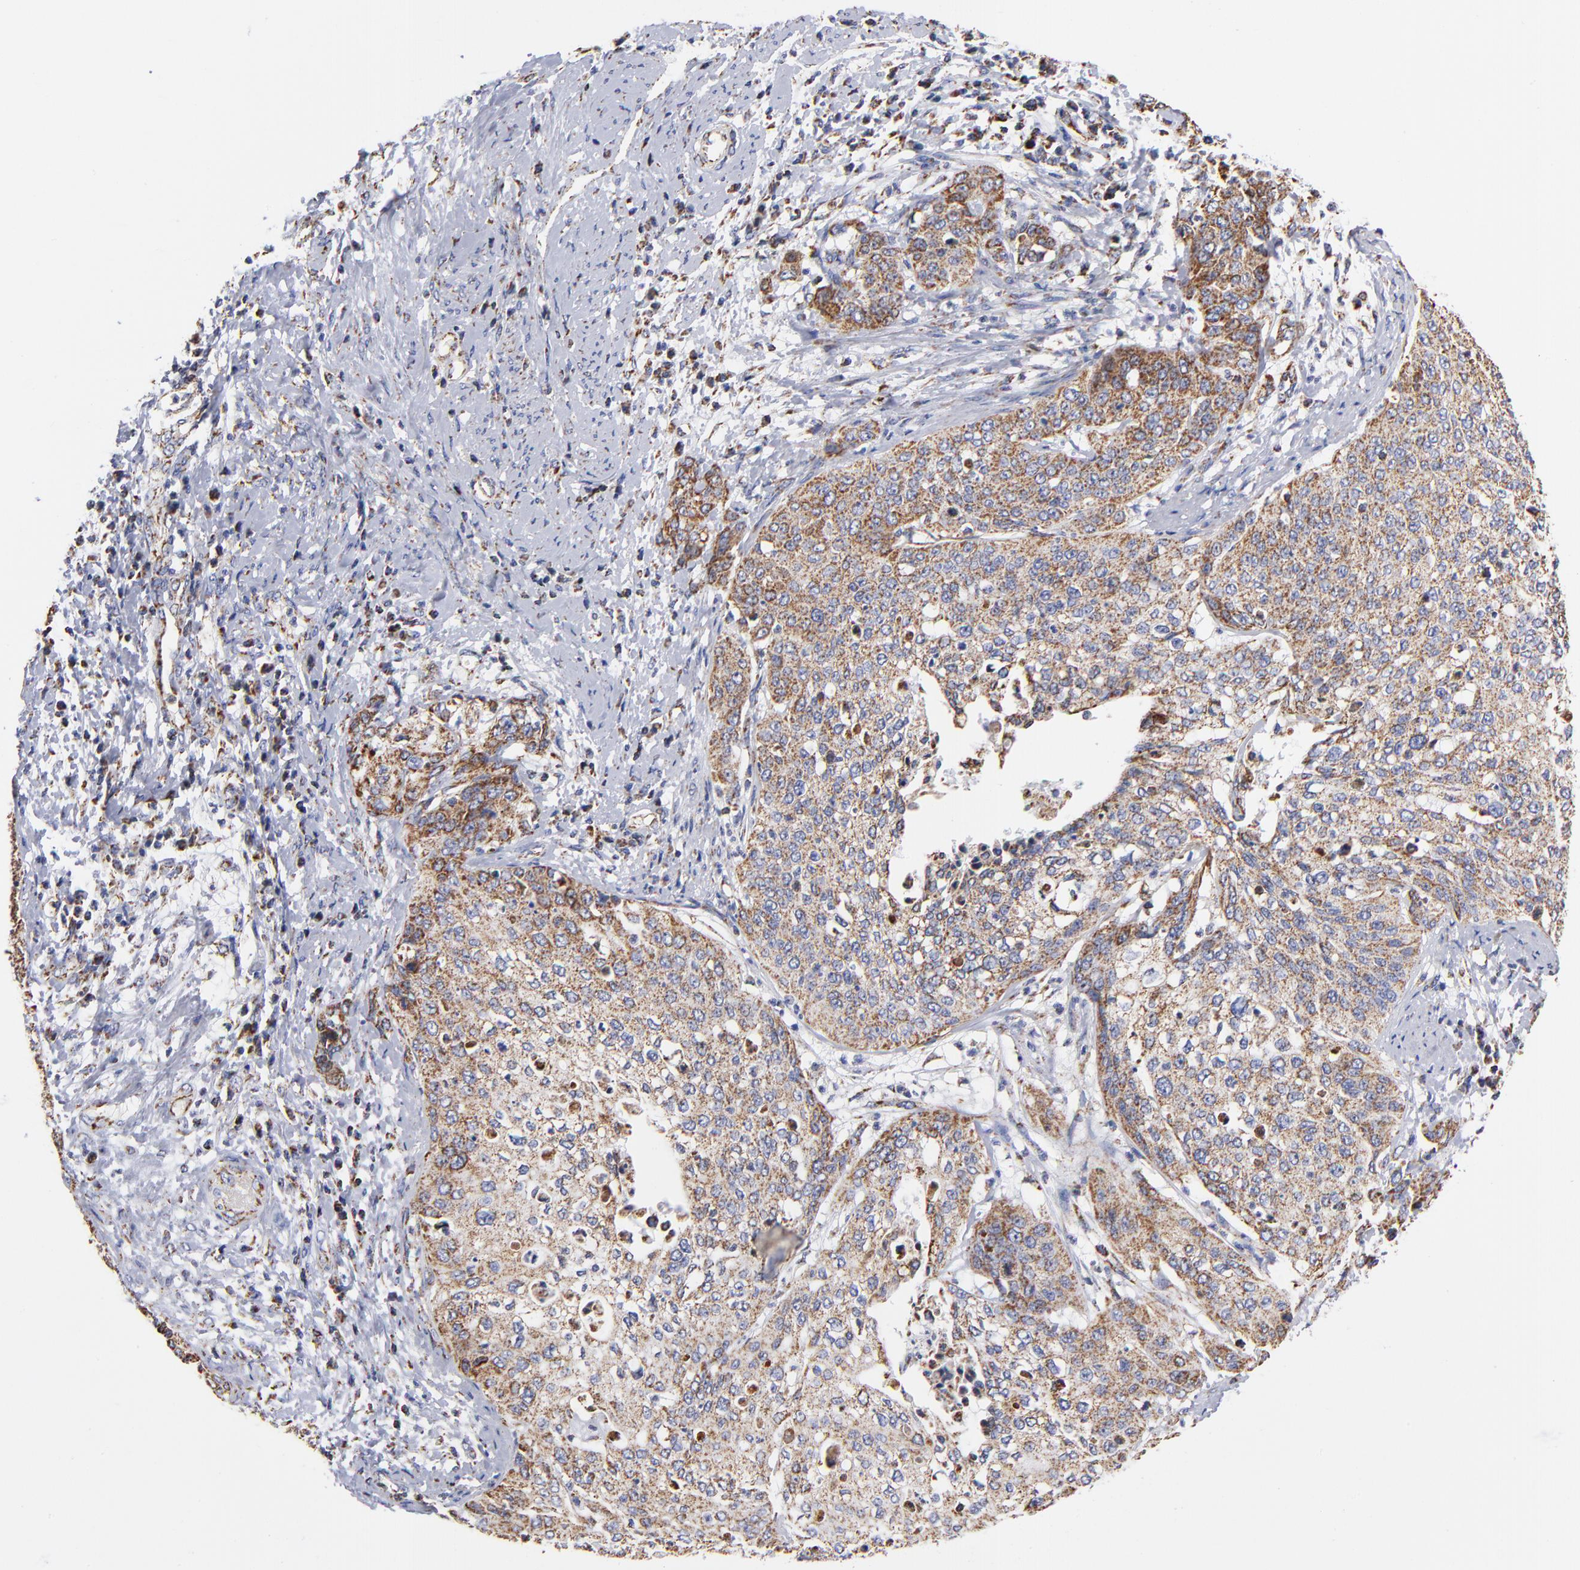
{"staining": {"intensity": "moderate", "quantity": ">75%", "location": "cytoplasmic/membranous"}, "tissue": "cervical cancer", "cell_type": "Tumor cells", "image_type": "cancer", "snomed": [{"axis": "morphology", "description": "Squamous cell carcinoma, NOS"}, {"axis": "topography", "description": "Cervix"}], "caption": "Protein staining of cervical cancer (squamous cell carcinoma) tissue reveals moderate cytoplasmic/membranous expression in approximately >75% of tumor cells. (IHC, brightfield microscopy, high magnification).", "gene": "PHB1", "patient": {"sex": "female", "age": 41}}